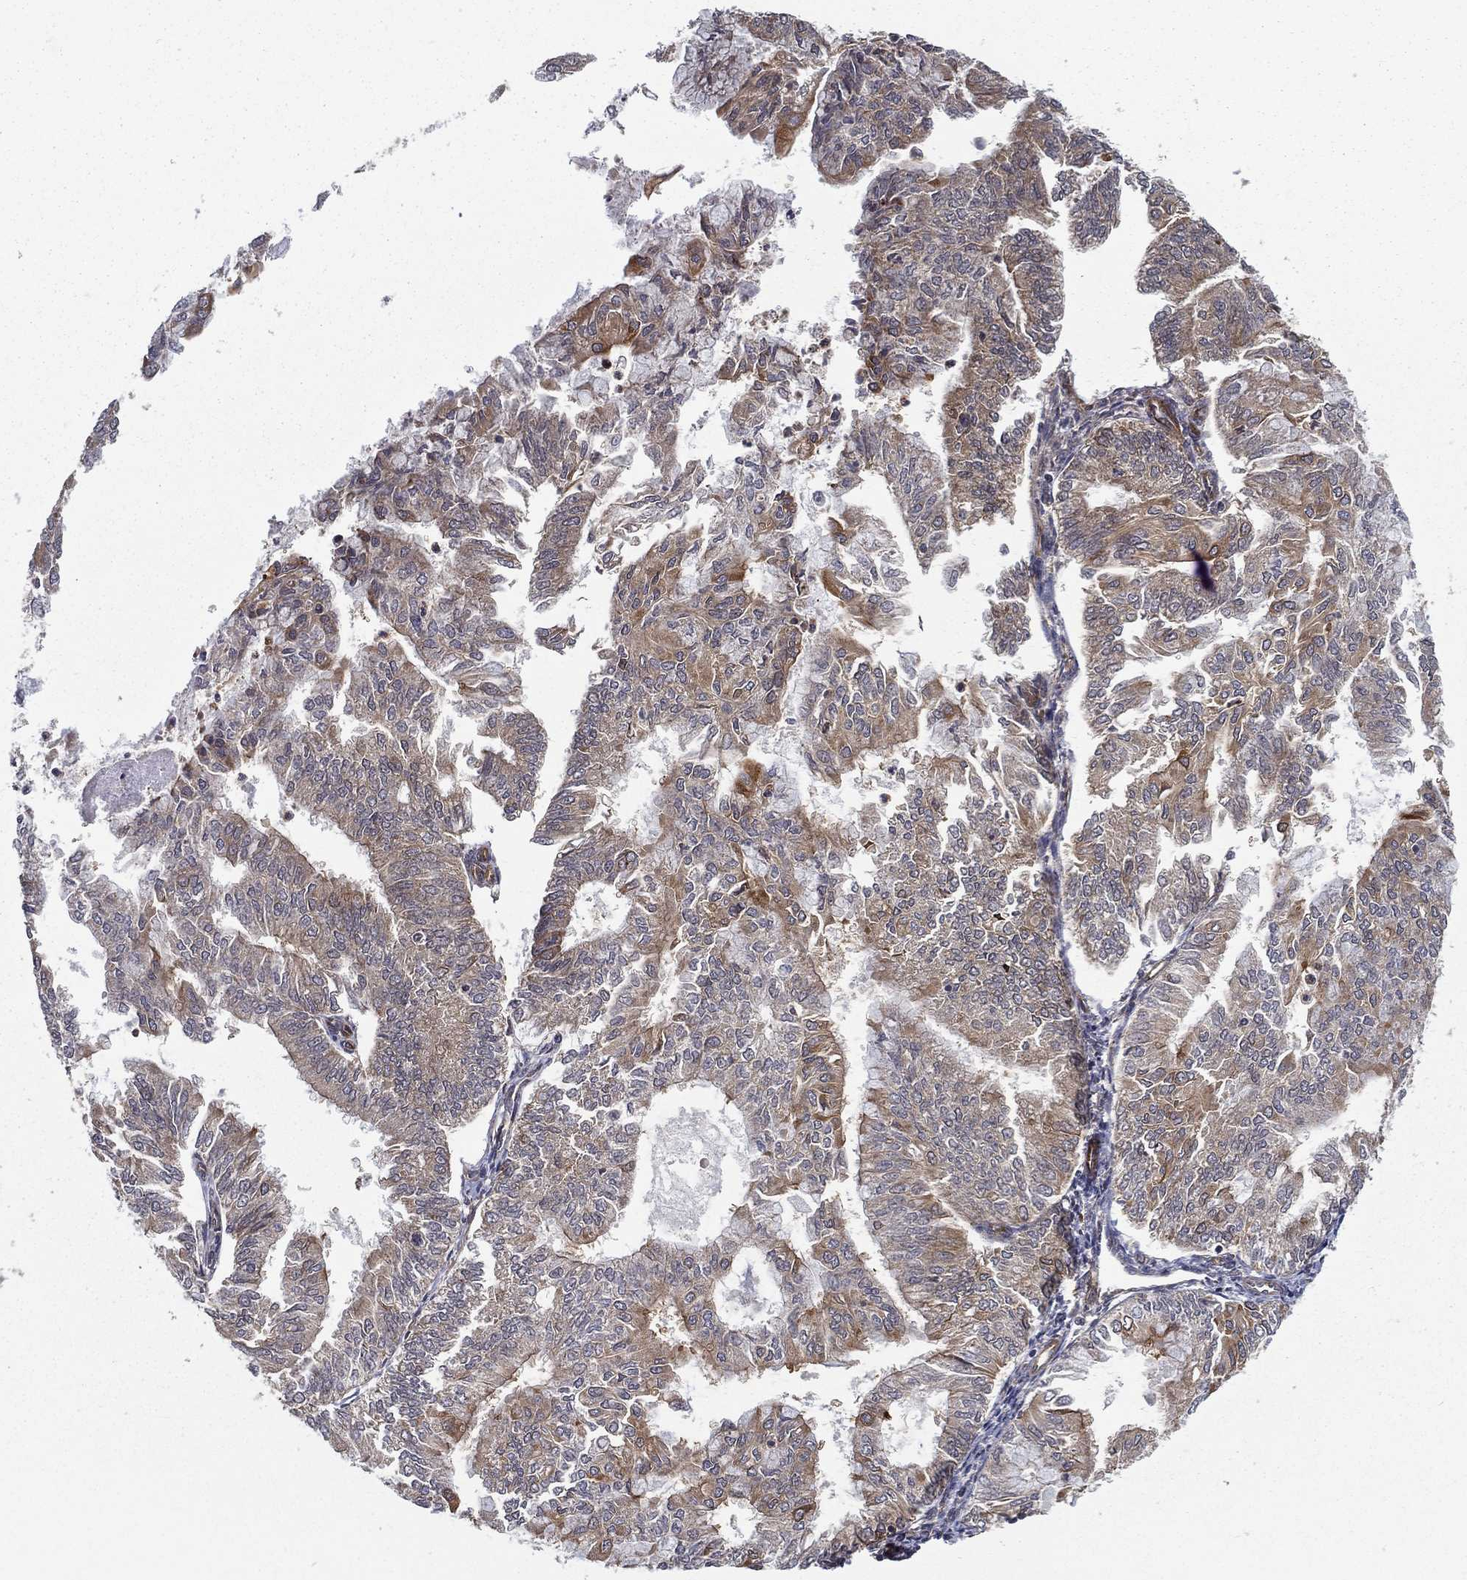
{"staining": {"intensity": "moderate", "quantity": "<25%", "location": "cytoplasmic/membranous"}, "tissue": "endometrial cancer", "cell_type": "Tumor cells", "image_type": "cancer", "snomed": [{"axis": "morphology", "description": "Adenocarcinoma, NOS"}, {"axis": "topography", "description": "Endometrium"}], "caption": "Protein expression by immunohistochemistry (IHC) exhibits moderate cytoplasmic/membranous positivity in approximately <25% of tumor cells in adenocarcinoma (endometrial).", "gene": "UACA", "patient": {"sex": "female", "age": 59}}